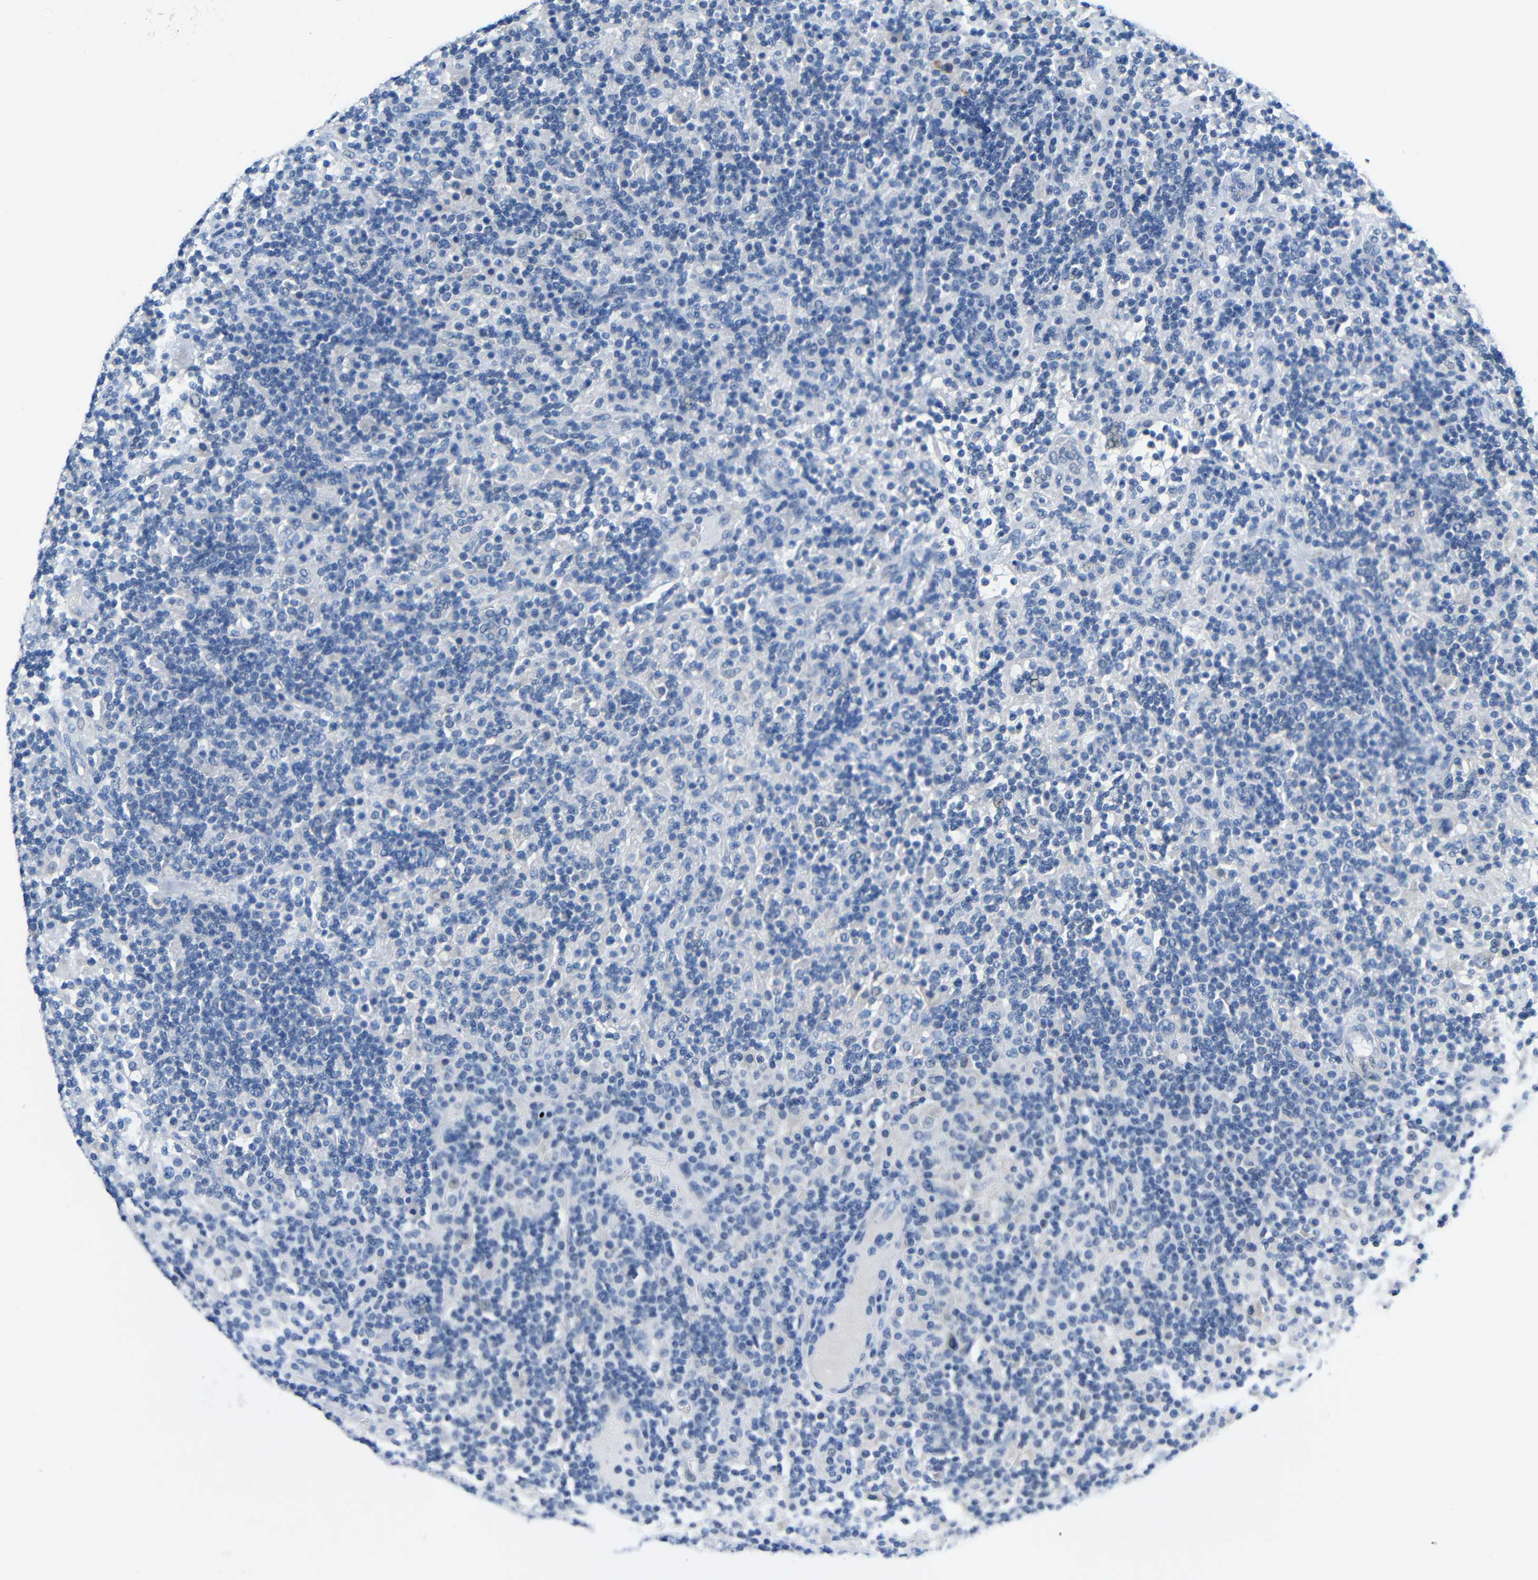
{"staining": {"intensity": "negative", "quantity": "none", "location": "none"}, "tissue": "lymphoma", "cell_type": "Tumor cells", "image_type": "cancer", "snomed": [{"axis": "morphology", "description": "Hodgkin's disease, NOS"}, {"axis": "topography", "description": "Lymph node"}], "caption": "Tumor cells are negative for protein expression in human lymphoma. Brightfield microscopy of immunohistochemistry (IHC) stained with DAB (brown) and hematoxylin (blue), captured at high magnification.", "gene": "NEGR1", "patient": {"sex": "male", "age": 70}}